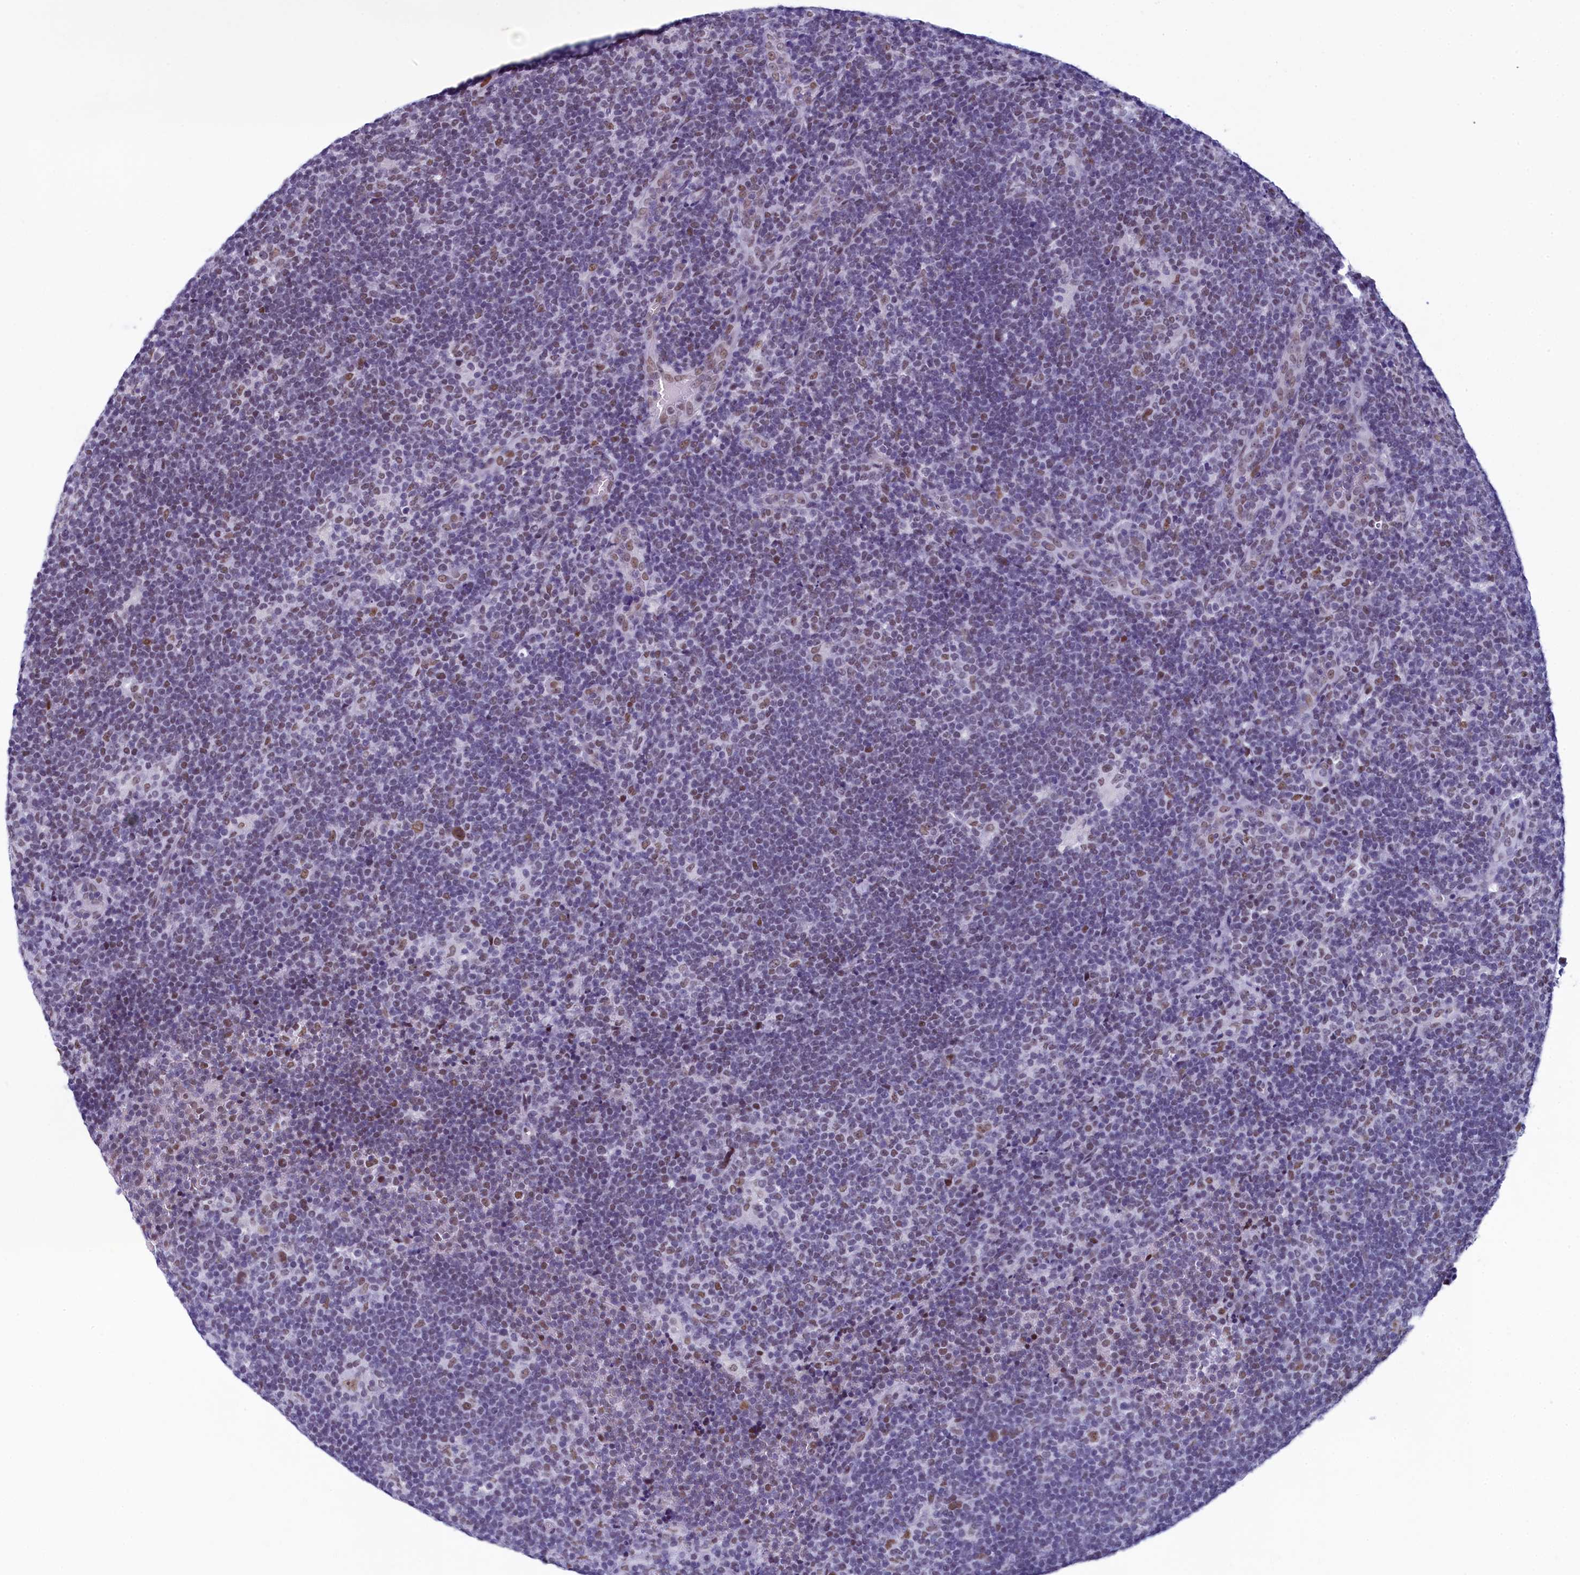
{"staining": {"intensity": "moderate", "quantity": ">75%", "location": "nuclear"}, "tissue": "lymphoma", "cell_type": "Tumor cells", "image_type": "cancer", "snomed": [{"axis": "morphology", "description": "Hodgkin's disease, NOS"}, {"axis": "topography", "description": "Lymph node"}], "caption": "Hodgkin's disease tissue displays moderate nuclear staining in about >75% of tumor cells, visualized by immunohistochemistry.", "gene": "SUGP2", "patient": {"sex": "female", "age": 57}}